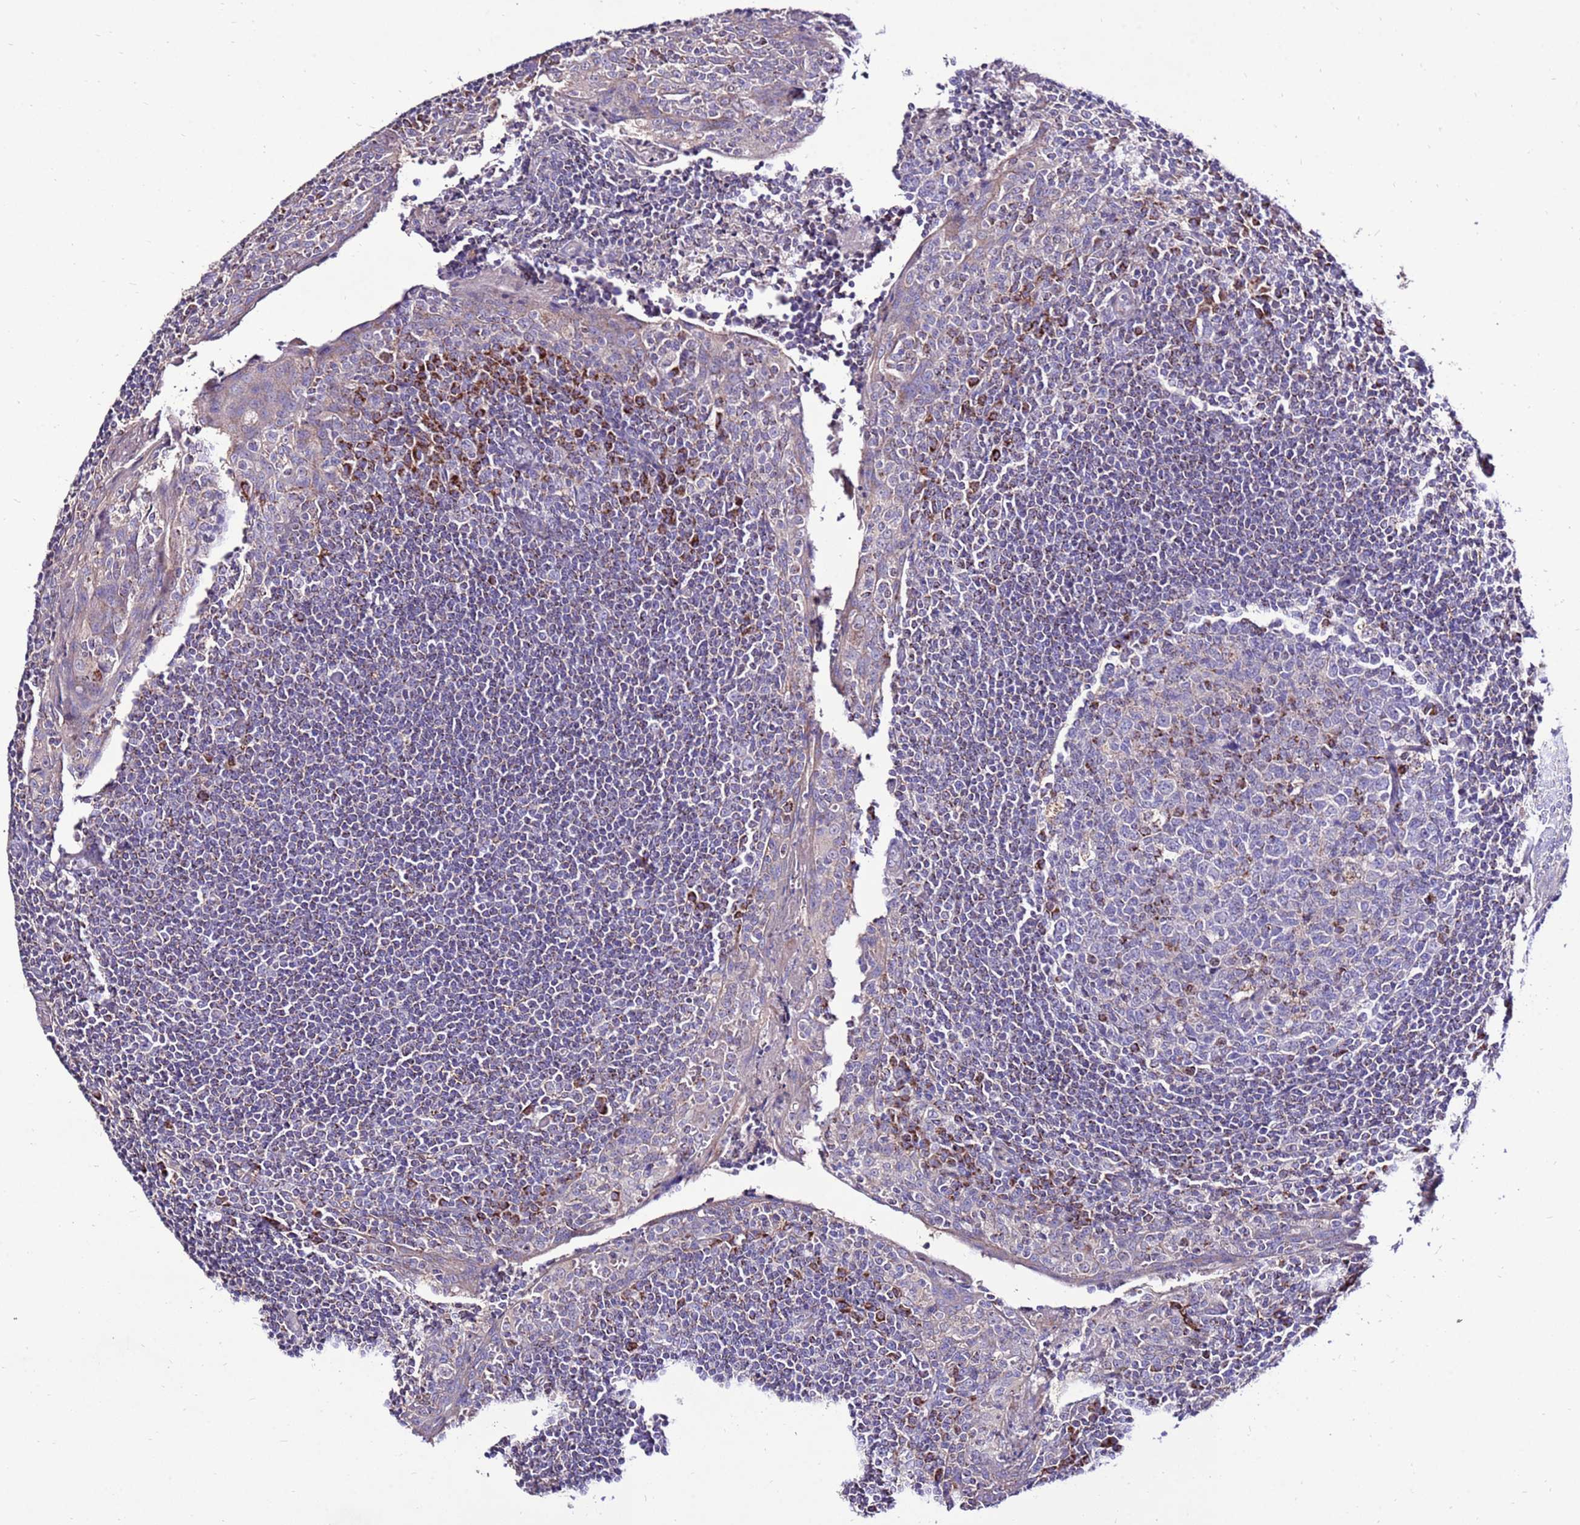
{"staining": {"intensity": "moderate", "quantity": "<25%", "location": "cytoplasmic/membranous"}, "tissue": "tonsil", "cell_type": "Germinal center cells", "image_type": "normal", "snomed": [{"axis": "morphology", "description": "Normal tissue, NOS"}, {"axis": "topography", "description": "Tonsil"}], "caption": "Protein staining demonstrates moderate cytoplasmic/membranous positivity in approximately <25% of germinal center cells in normal tonsil. (Stains: DAB (3,3'-diaminobenzidine) in brown, nuclei in blue, Microscopy: brightfield microscopy at high magnification).", "gene": "TMEM106C", "patient": {"sex": "male", "age": 27}}